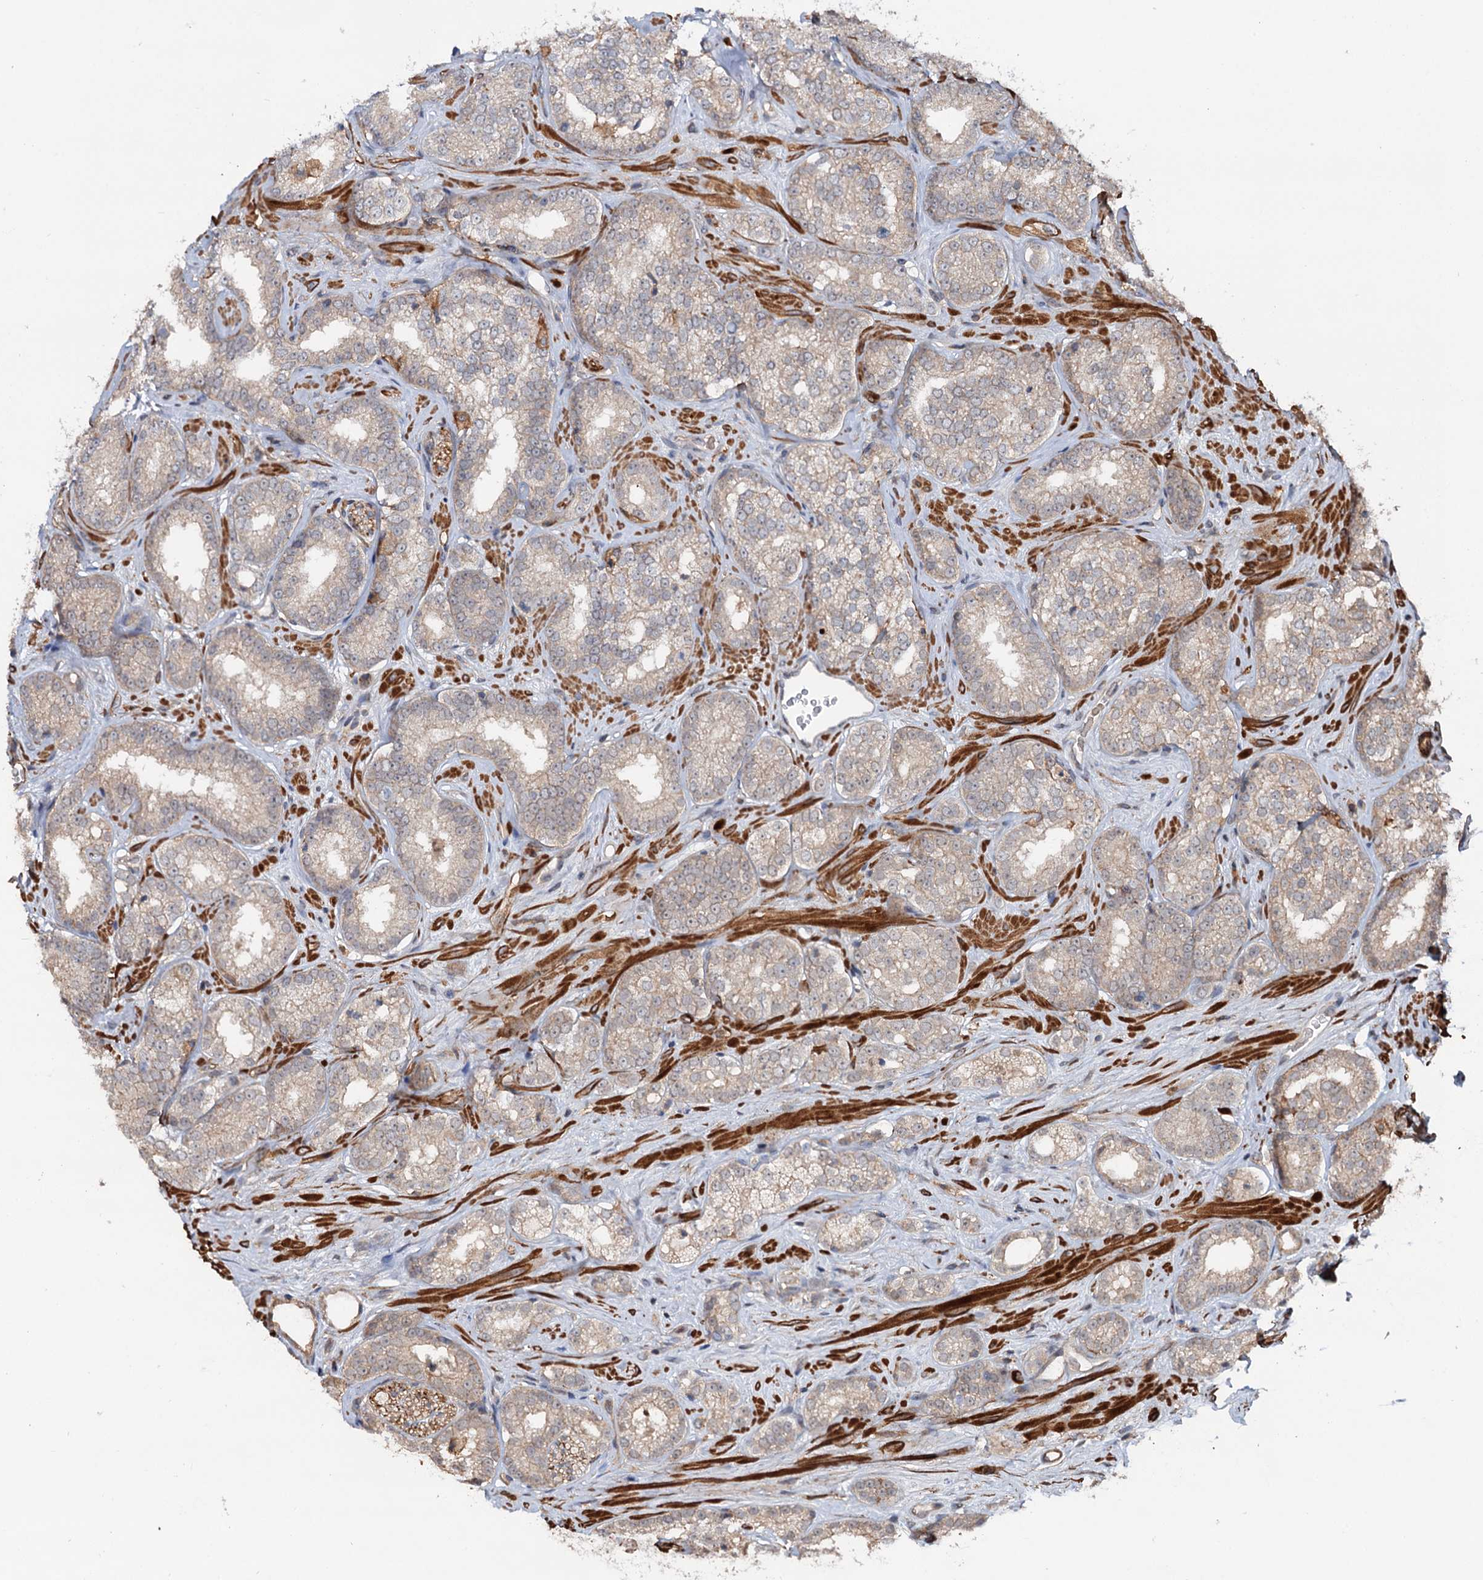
{"staining": {"intensity": "weak", "quantity": "<25%", "location": "cytoplasmic/membranous"}, "tissue": "prostate cancer", "cell_type": "Tumor cells", "image_type": "cancer", "snomed": [{"axis": "morphology", "description": "Normal tissue, NOS"}, {"axis": "morphology", "description": "Adenocarcinoma, High grade"}, {"axis": "topography", "description": "Prostate"}], "caption": "Tumor cells show no significant protein positivity in prostate adenocarcinoma (high-grade). (DAB immunohistochemistry (IHC) visualized using brightfield microscopy, high magnification).", "gene": "GRIP1", "patient": {"sex": "male", "age": 83}}